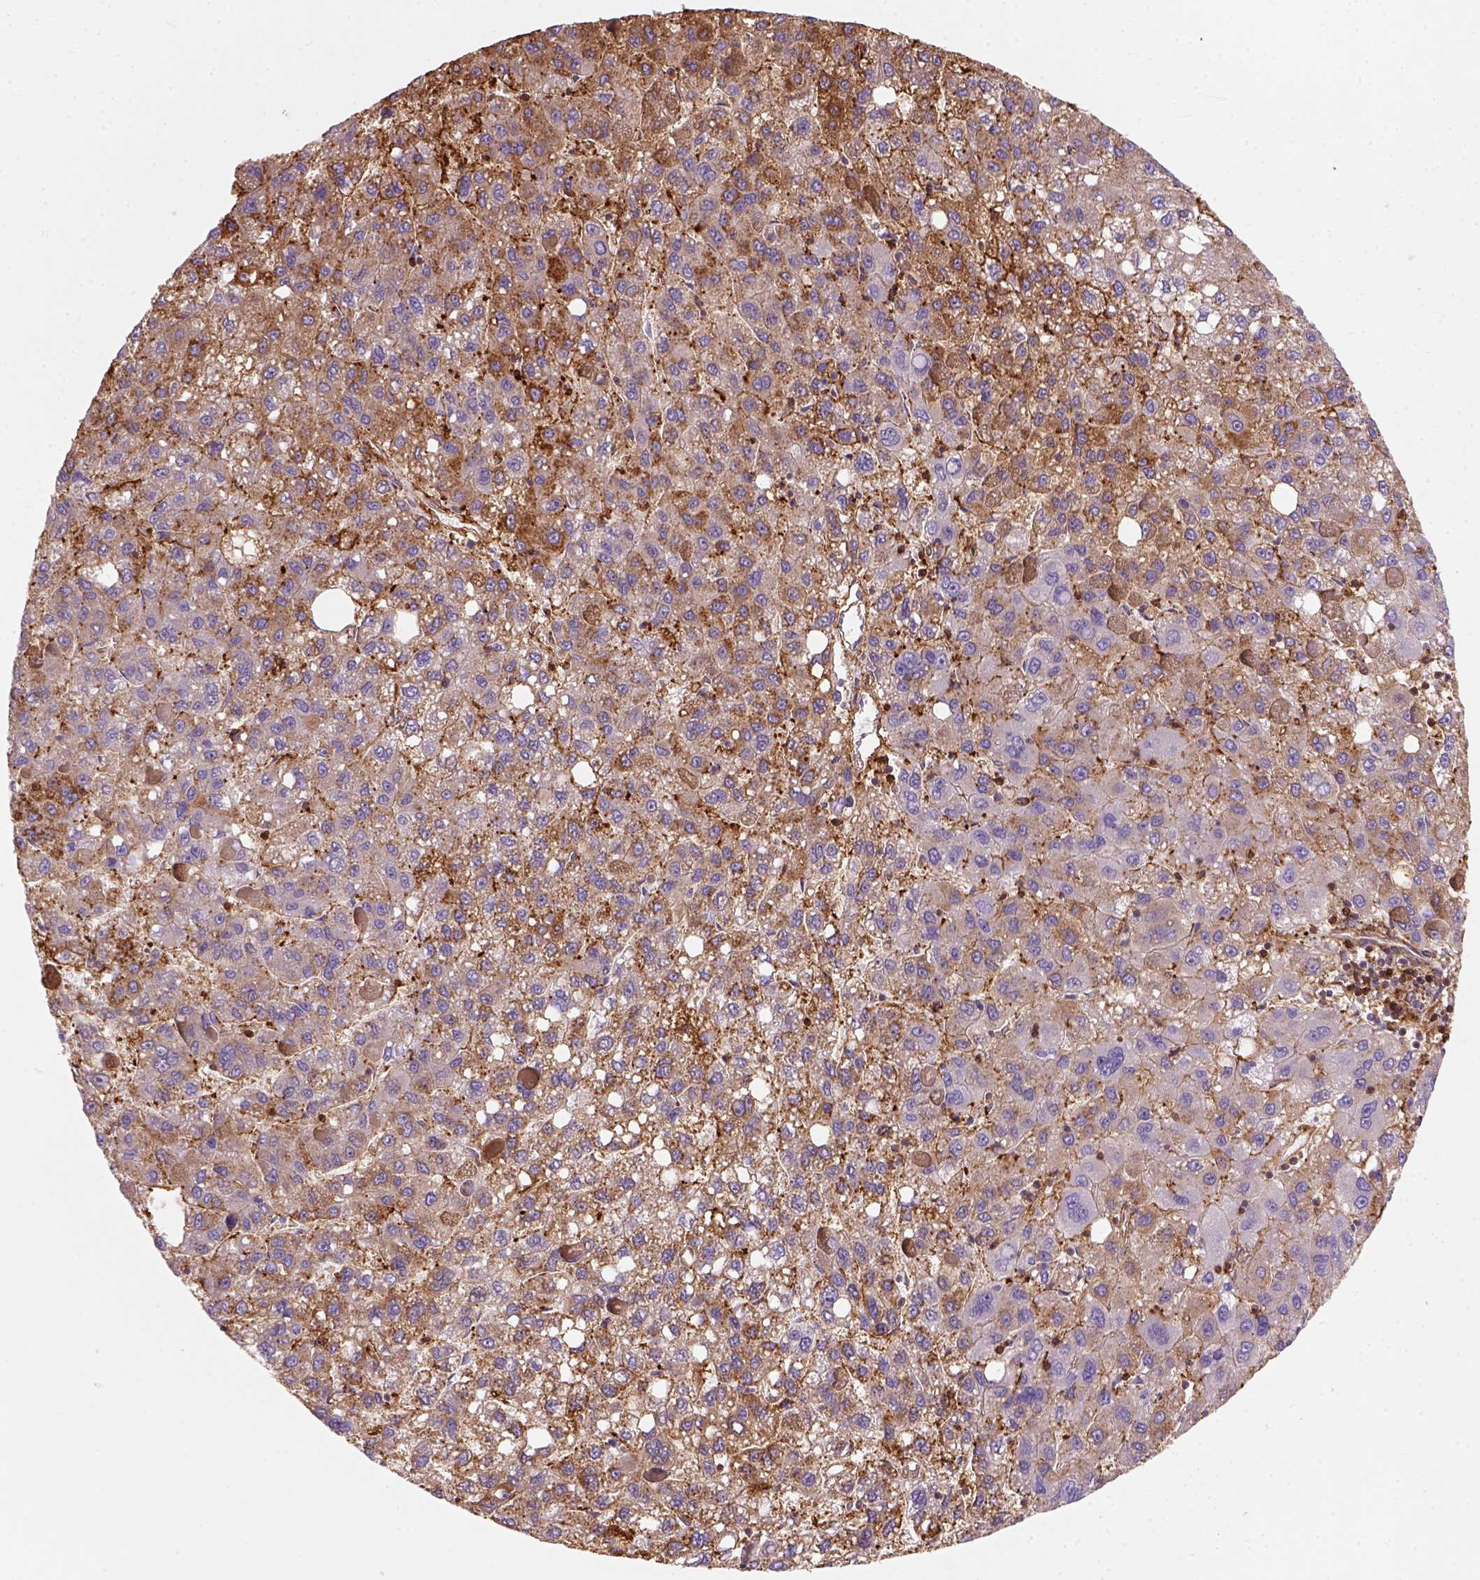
{"staining": {"intensity": "moderate", "quantity": "25%-75%", "location": "cytoplasmic/membranous"}, "tissue": "liver cancer", "cell_type": "Tumor cells", "image_type": "cancer", "snomed": [{"axis": "morphology", "description": "Carcinoma, Hepatocellular, NOS"}, {"axis": "topography", "description": "Liver"}], "caption": "IHC histopathology image of neoplastic tissue: human liver hepatocellular carcinoma stained using IHC demonstrates medium levels of moderate protein expression localized specifically in the cytoplasmic/membranous of tumor cells, appearing as a cytoplasmic/membranous brown color.", "gene": "GPRC5D", "patient": {"sex": "female", "age": 82}}